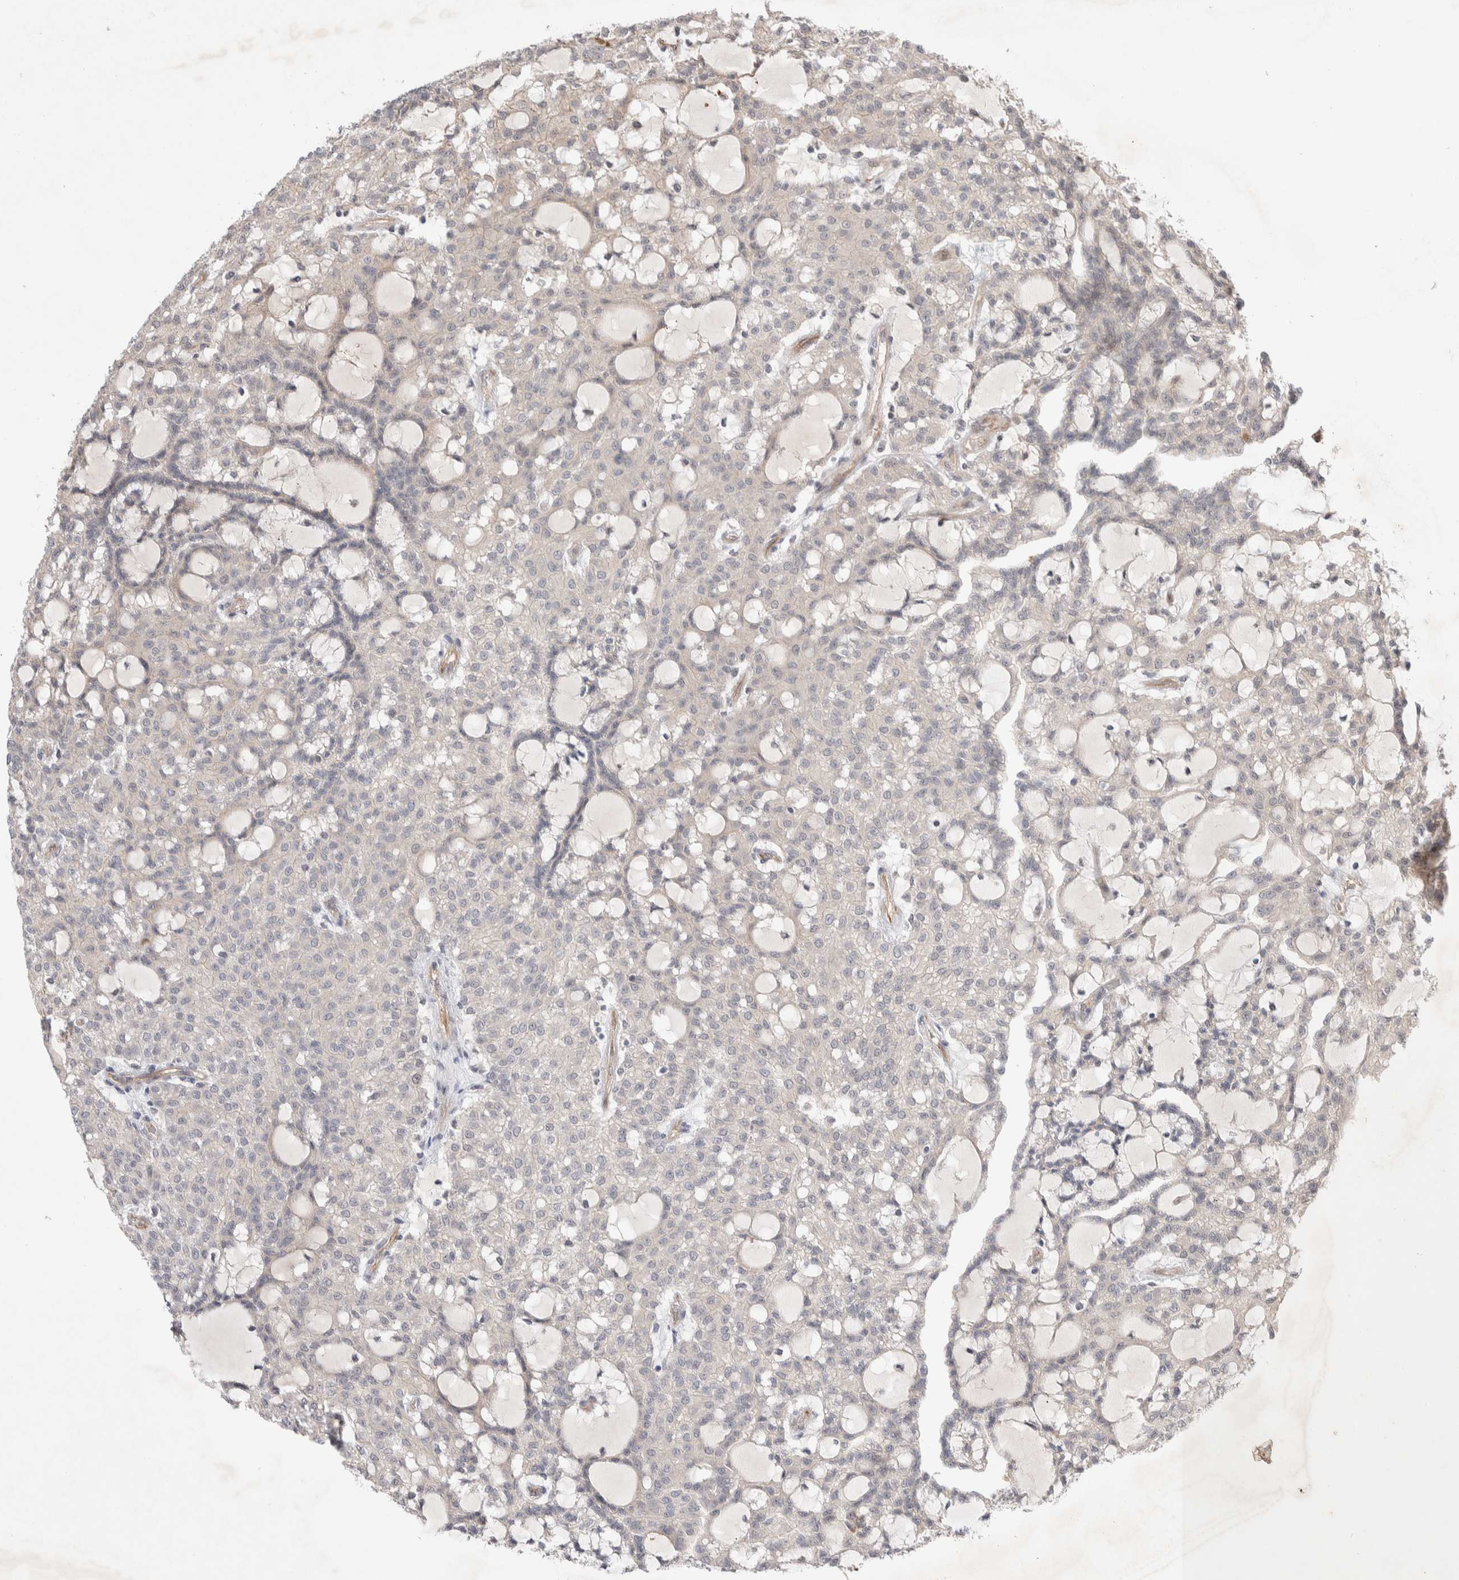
{"staining": {"intensity": "negative", "quantity": "none", "location": "none"}, "tissue": "renal cancer", "cell_type": "Tumor cells", "image_type": "cancer", "snomed": [{"axis": "morphology", "description": "Adenocarcinoma, NOS"}, {"axis": "topography", "description": "Kidney"}], "caption": "The image displays no staining of tumor cells in renal cancer (adenocarcinoma).", "gene": "ZNF704", "patient": {"sex": "male", "age": 63}}